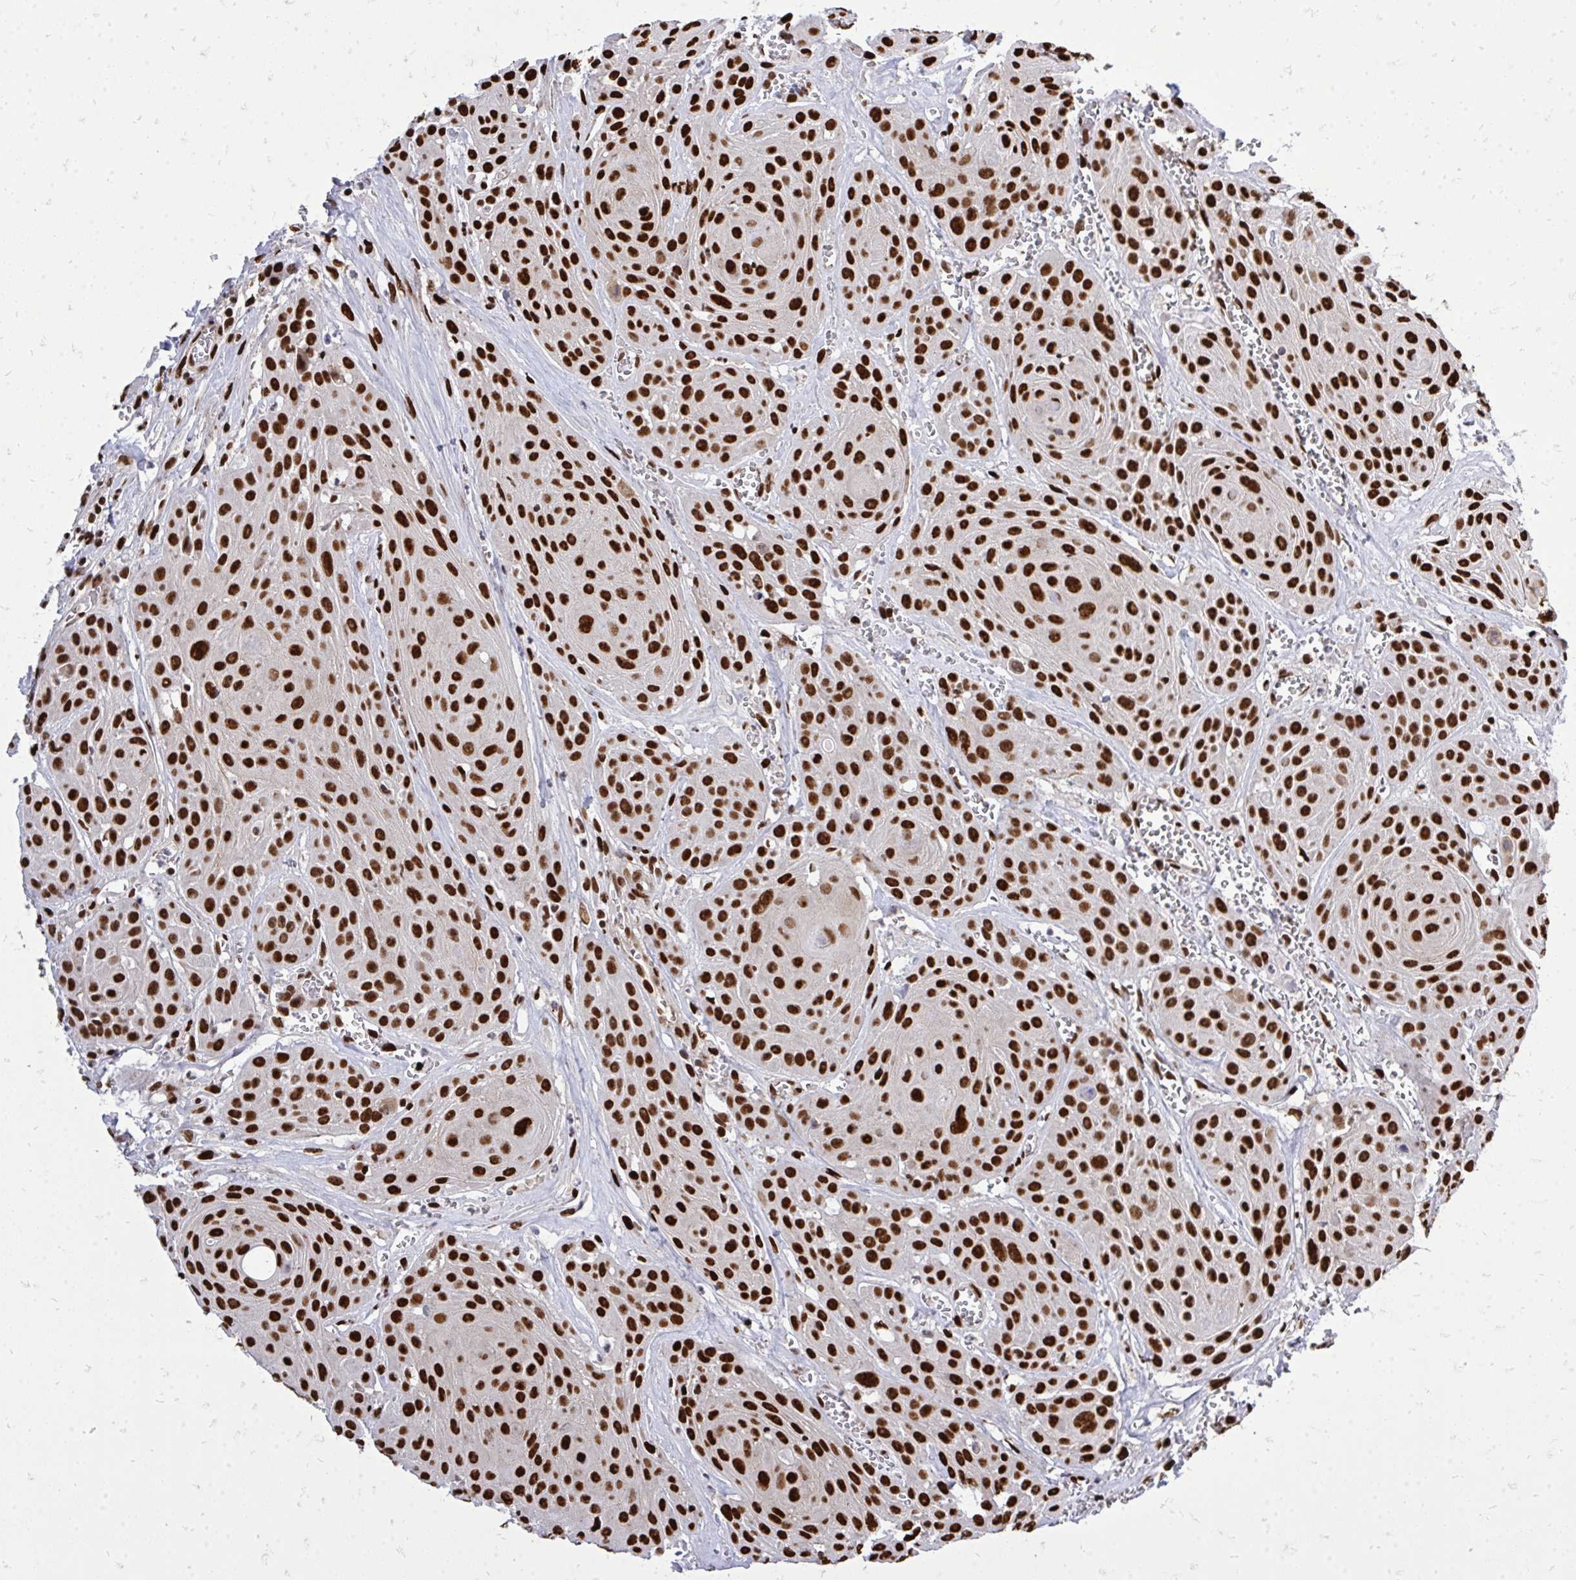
{"staining": {"intensity": "strong", "quantity": ">75%", "location": "nuclear"}, "tissue": "head and neck cancer", "cell_type": "Tumor cells", "image_type": "cancer", "snomed": [{"axis": "morphology", "description": "Squamous cell carcinoma, NOS"}, {"axis": "topography", "description": "Oral tissue"}, {"axis": "topography", "description": "Head-Neck"}], "caption": "Squamous cell carcinoma (head and neck) was stained to show a protein in brown. There is high levels of strong nuclear staining in about >75% of tumor cells. The protein of interest is stained brown, and the nuclei are stained in blue (DAB (3,3'-diaminobenzidine) IHC with brightfield microscopy, high magnification).", "gene": "TBL1Y", "patient": {"sex": "male", "age": 81}}